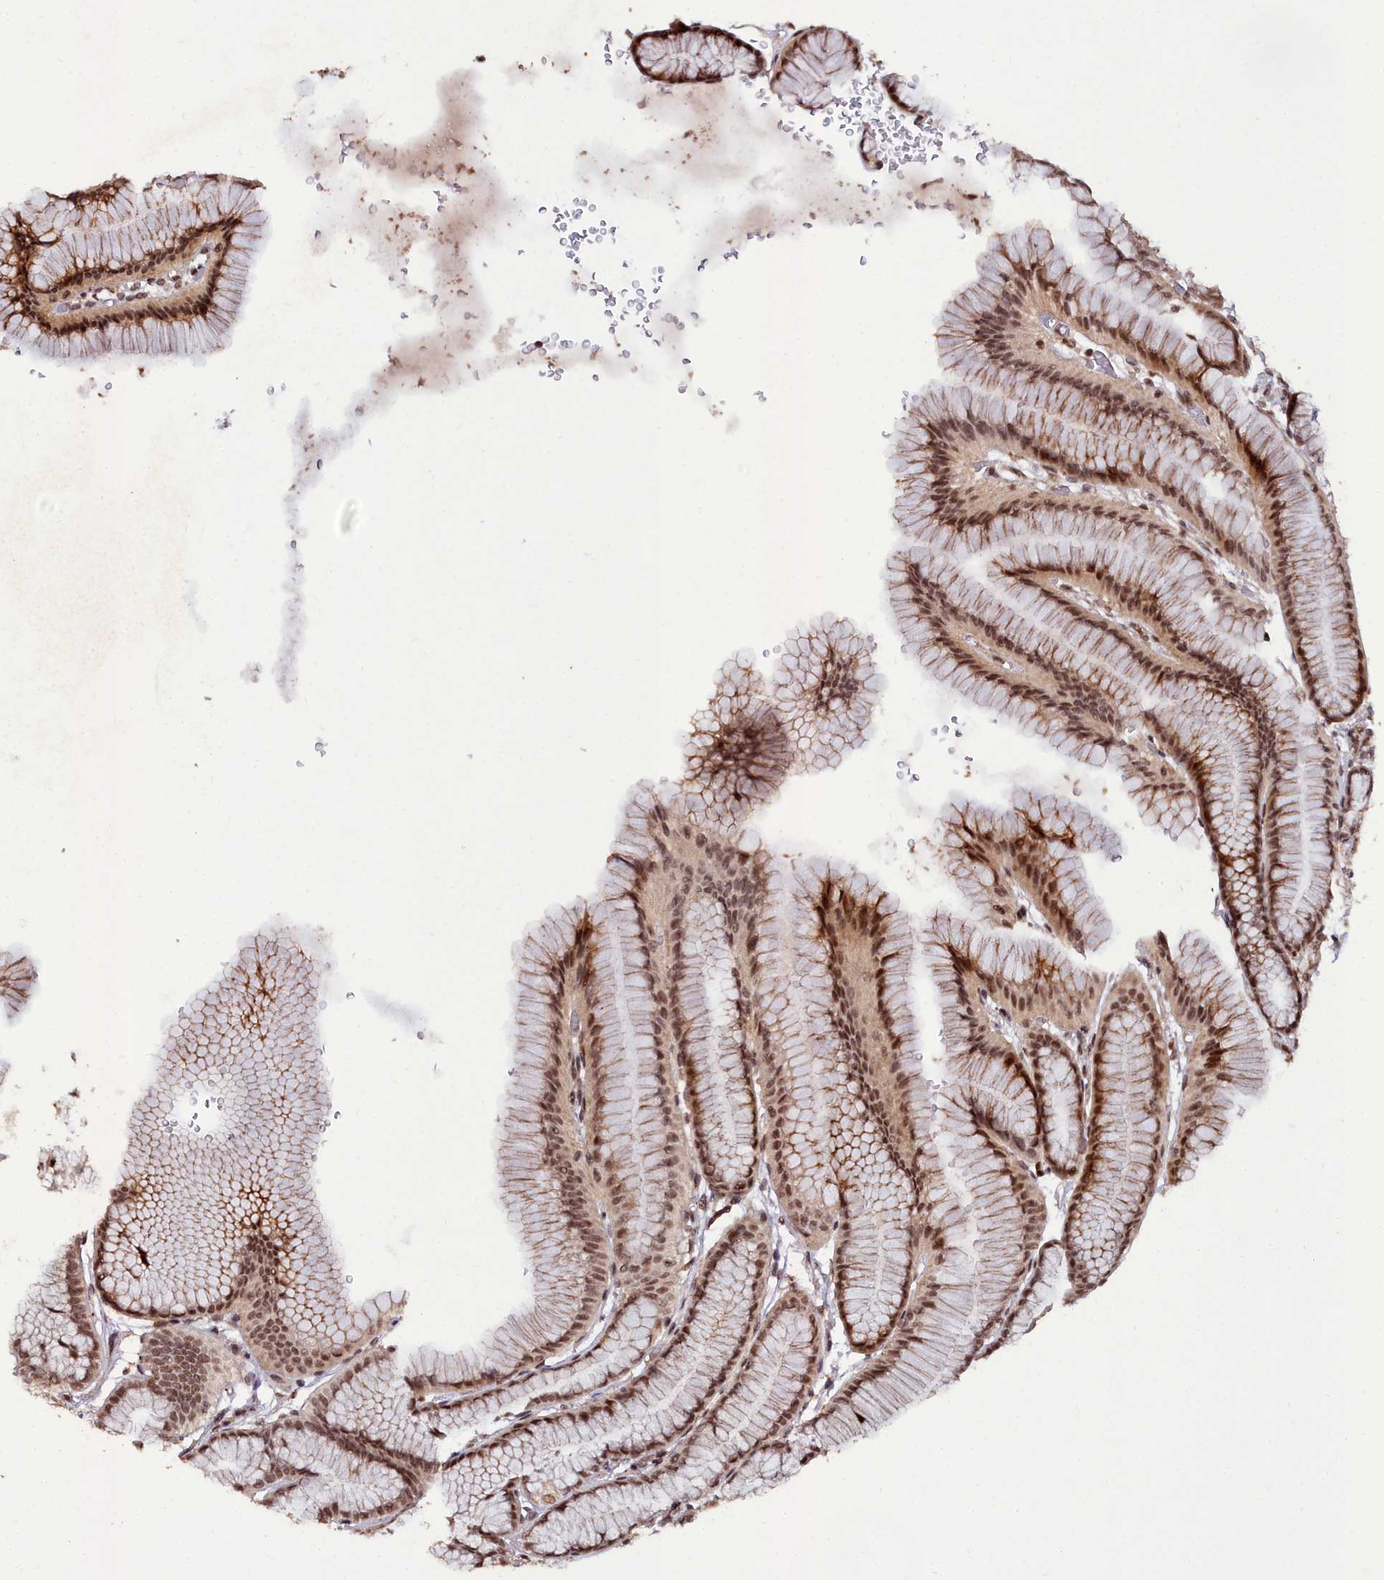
{"staining": {"intensity": "strong", "quantity": ">75%", "location": "nuclear"}, "tissue": "stomach", "cell_type": "Glandular cells", "image_type": "normal", "snomed": [{"axis": "morphology", "description": "Normal tissue, NOS"}, {"axis": "morphology", "description": "Adenocarcinoma, NOS"}, {"axis": "morphology", "description": "Adenocarcinoma, High grade"}, {"axis": "topography", "description": "Stomach, upper"}, {"axis": "topography", "description": "Stomach"}], "caption": "A high amount of strong nuclear staining is present in about >75% of glandular cells in unremarkable stomach.", "gene": "CXXC1", "patient": {"sex": "female", "age": 65}}